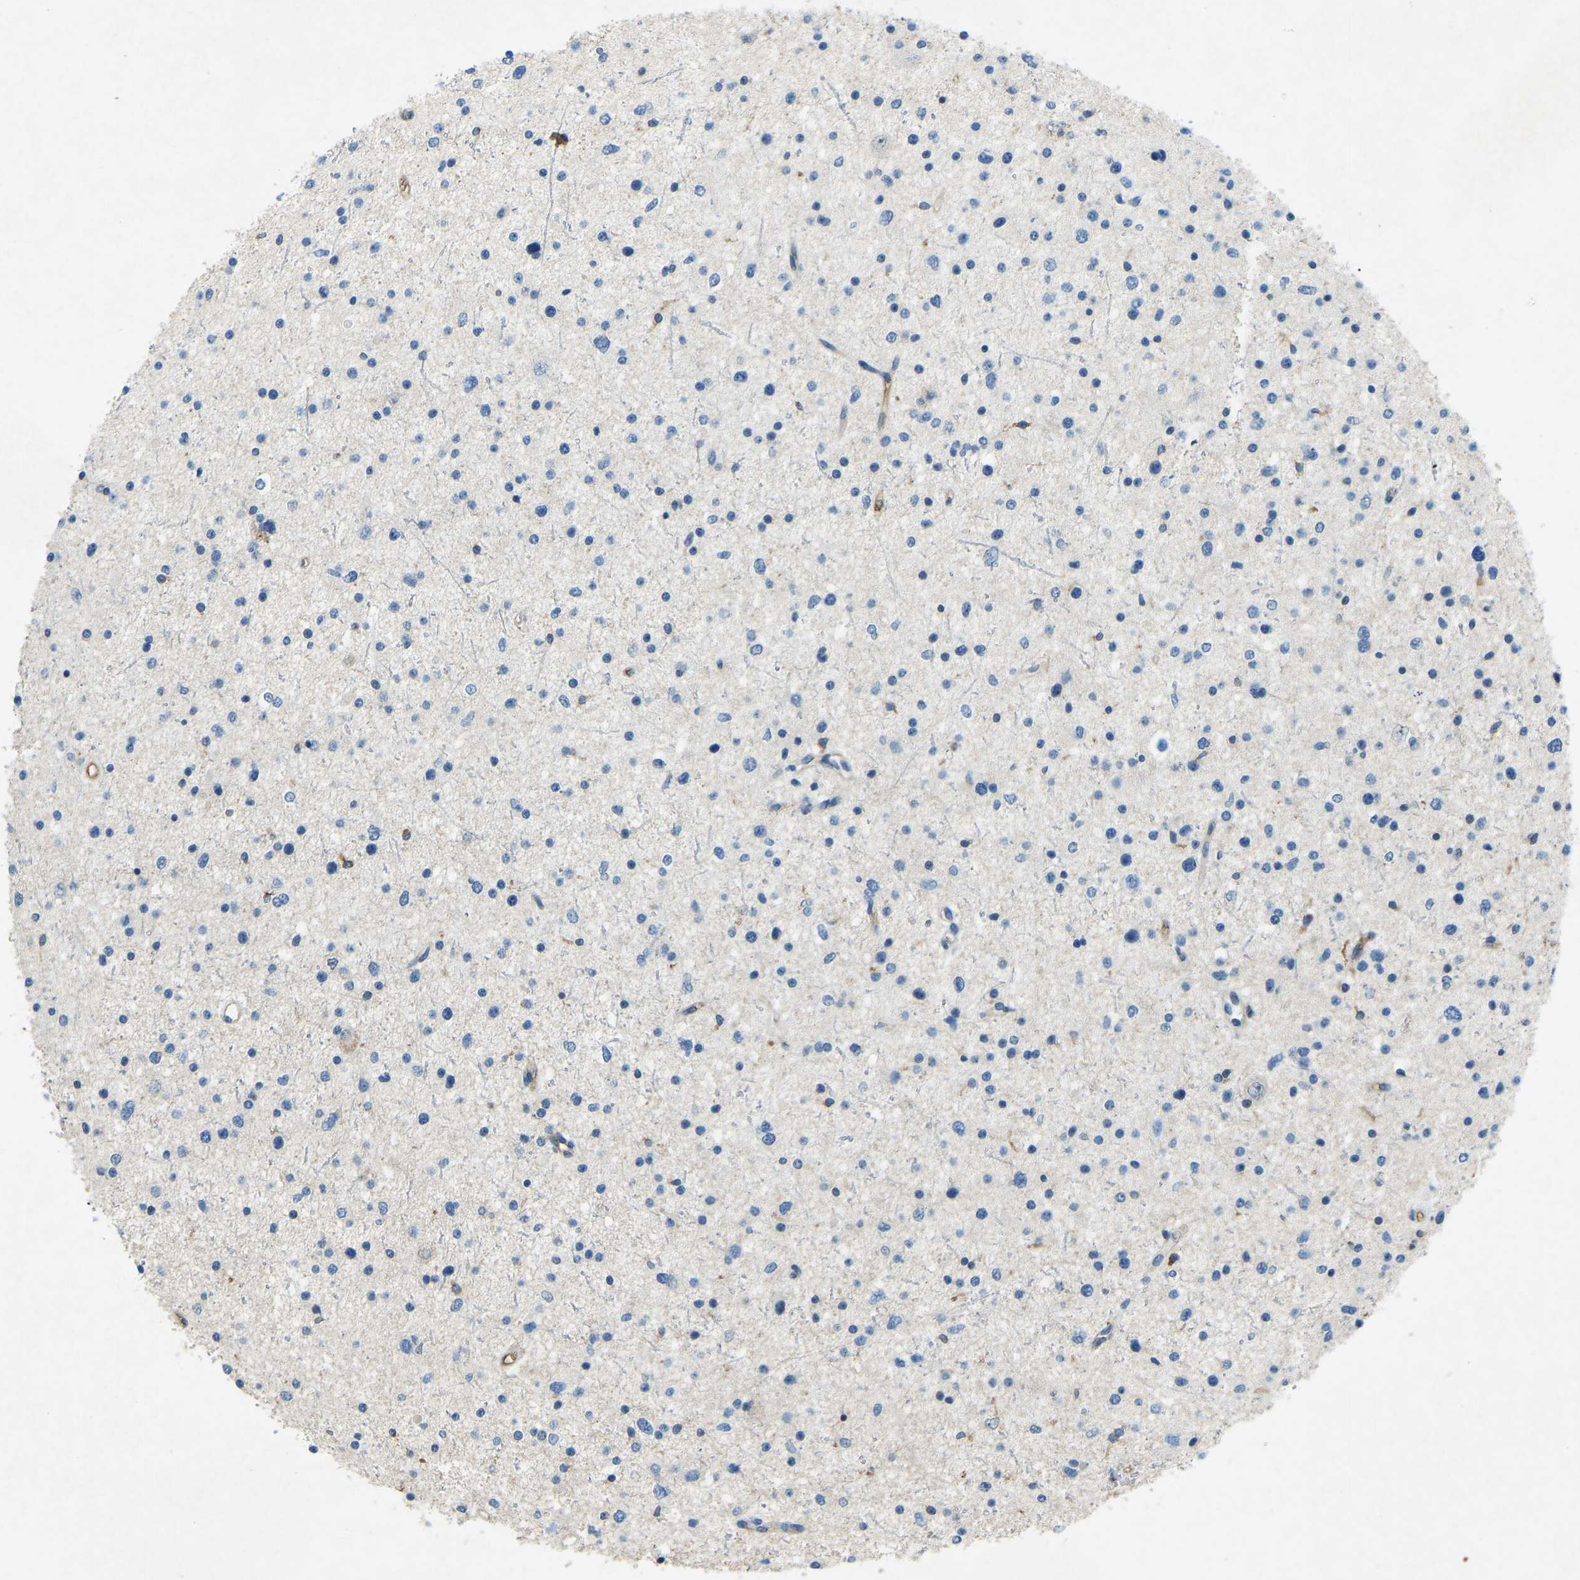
{"staining": {"intensity": "negative", "quantity": "none", "location": "none"}, "tissue": "glioma", "cell_type": "Tumor cells", "image_type": "cancer", "snomed": [{"axis": "morphology", "description": "Glioma, malignant, Low grade"}, {"axis": "topography", "description": "Brain"}], "caption": "This is an immunohistochemistry image of human glioma. There is no staining in tumor cells.", "gene": "THBS4", "patient": {"sex": "female", "age": 37}}